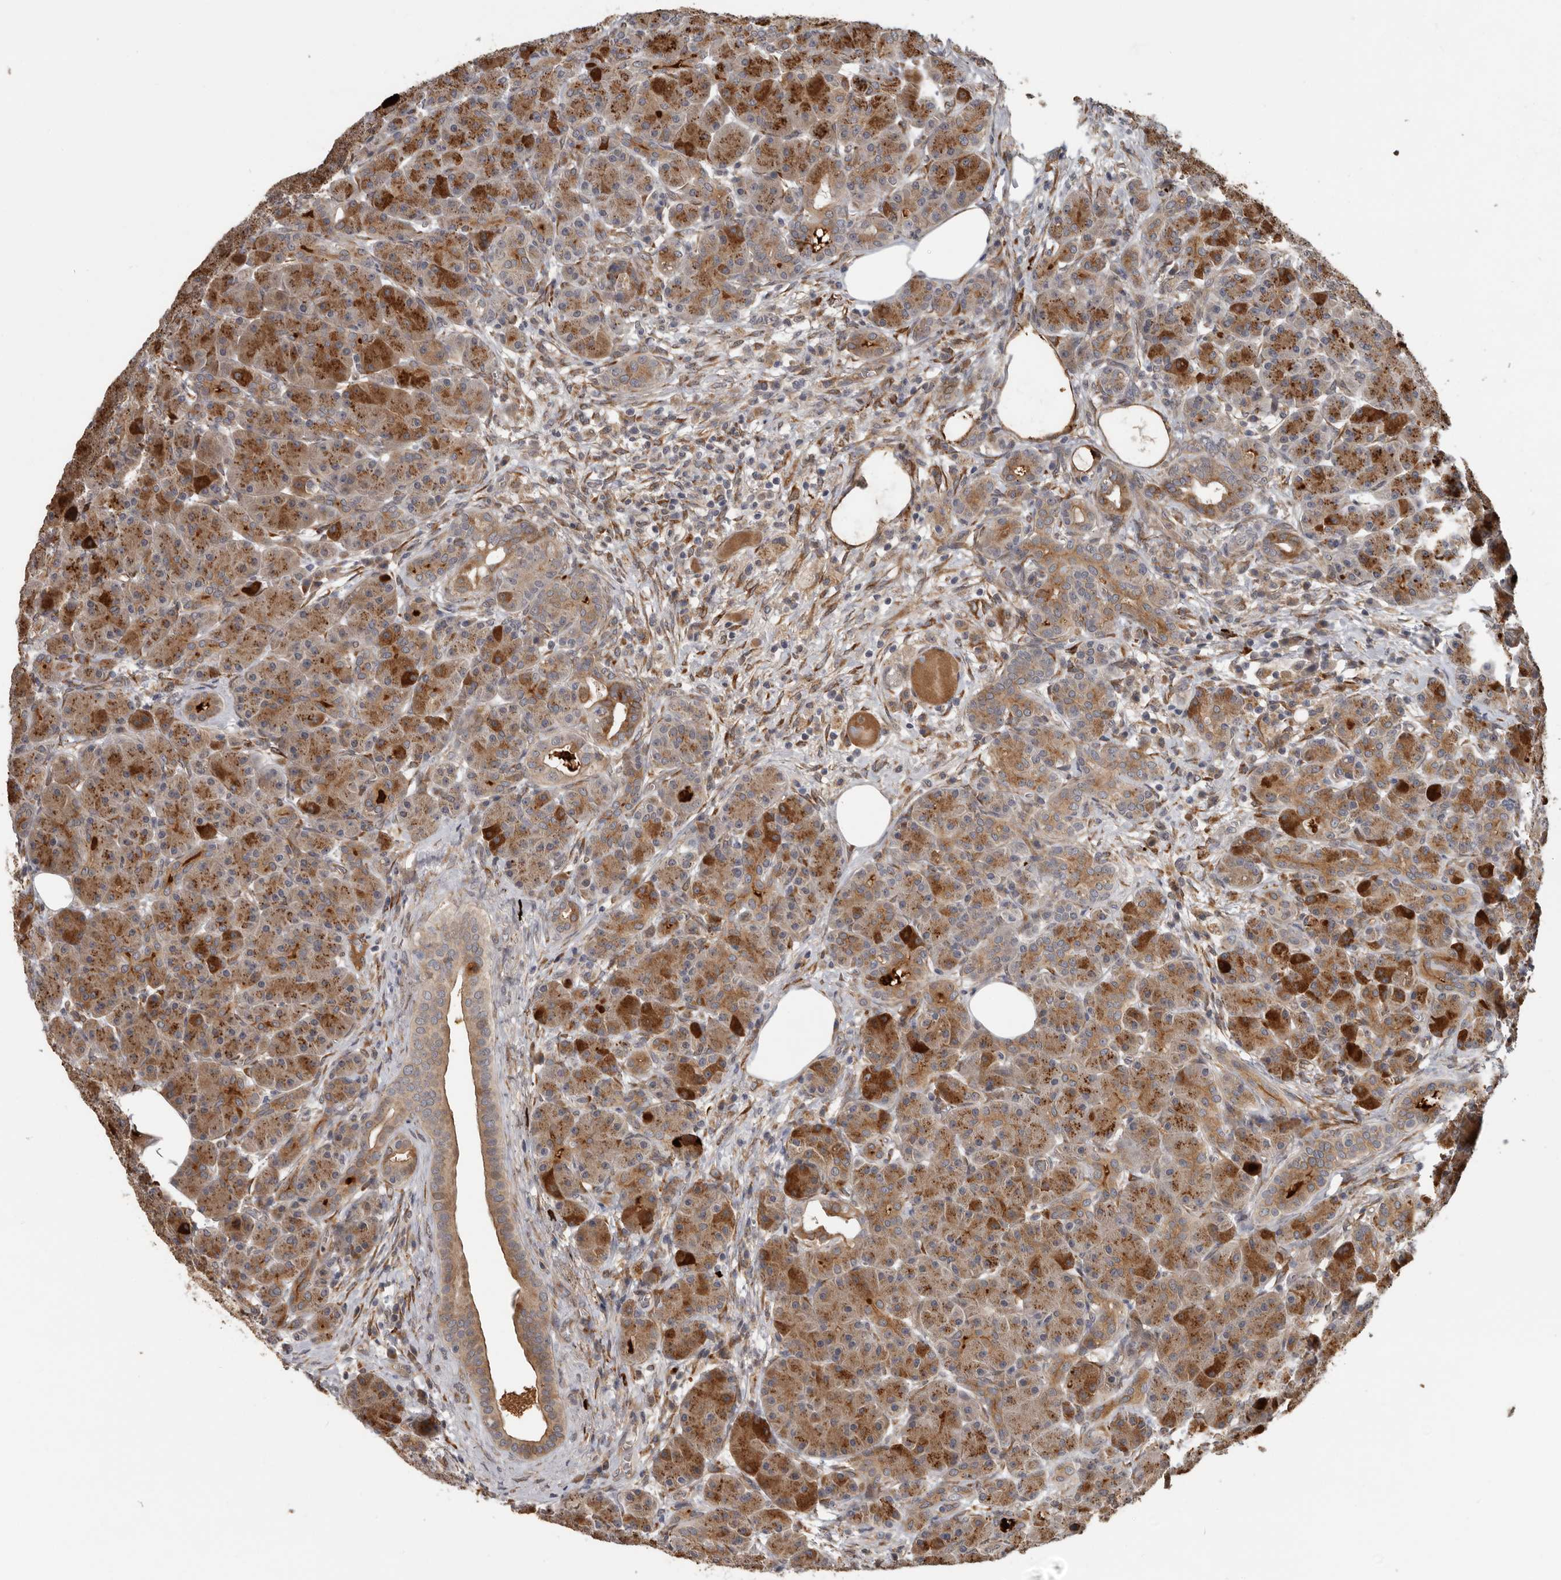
{"staining": {"intensity": "strong", "quantity": ">75%", "location": "cytoplasmic/membranous"}, "tissue": "pancreas", "cell_type": "Exocrine glandular cells", "image_type": "normal", "snomed": [{"axis": "morphology", "description": "Normal tissue, NOS"}, {"axis": "topography", "description": "Pancreas"}], "caption": "Immunohistochemistry (IHC) micrograph of unremarkable pancreas: pancreas stained using immunohistochemistry (IHC) shows high levels of strong protein expression localized specifically in the cytoplasmic/membranous of exocrine glandular cells, appearing as a cytoplasmic/membranous brown color.", "gene": "MTF1", "patient": {"sex": "male", "age": 63}}